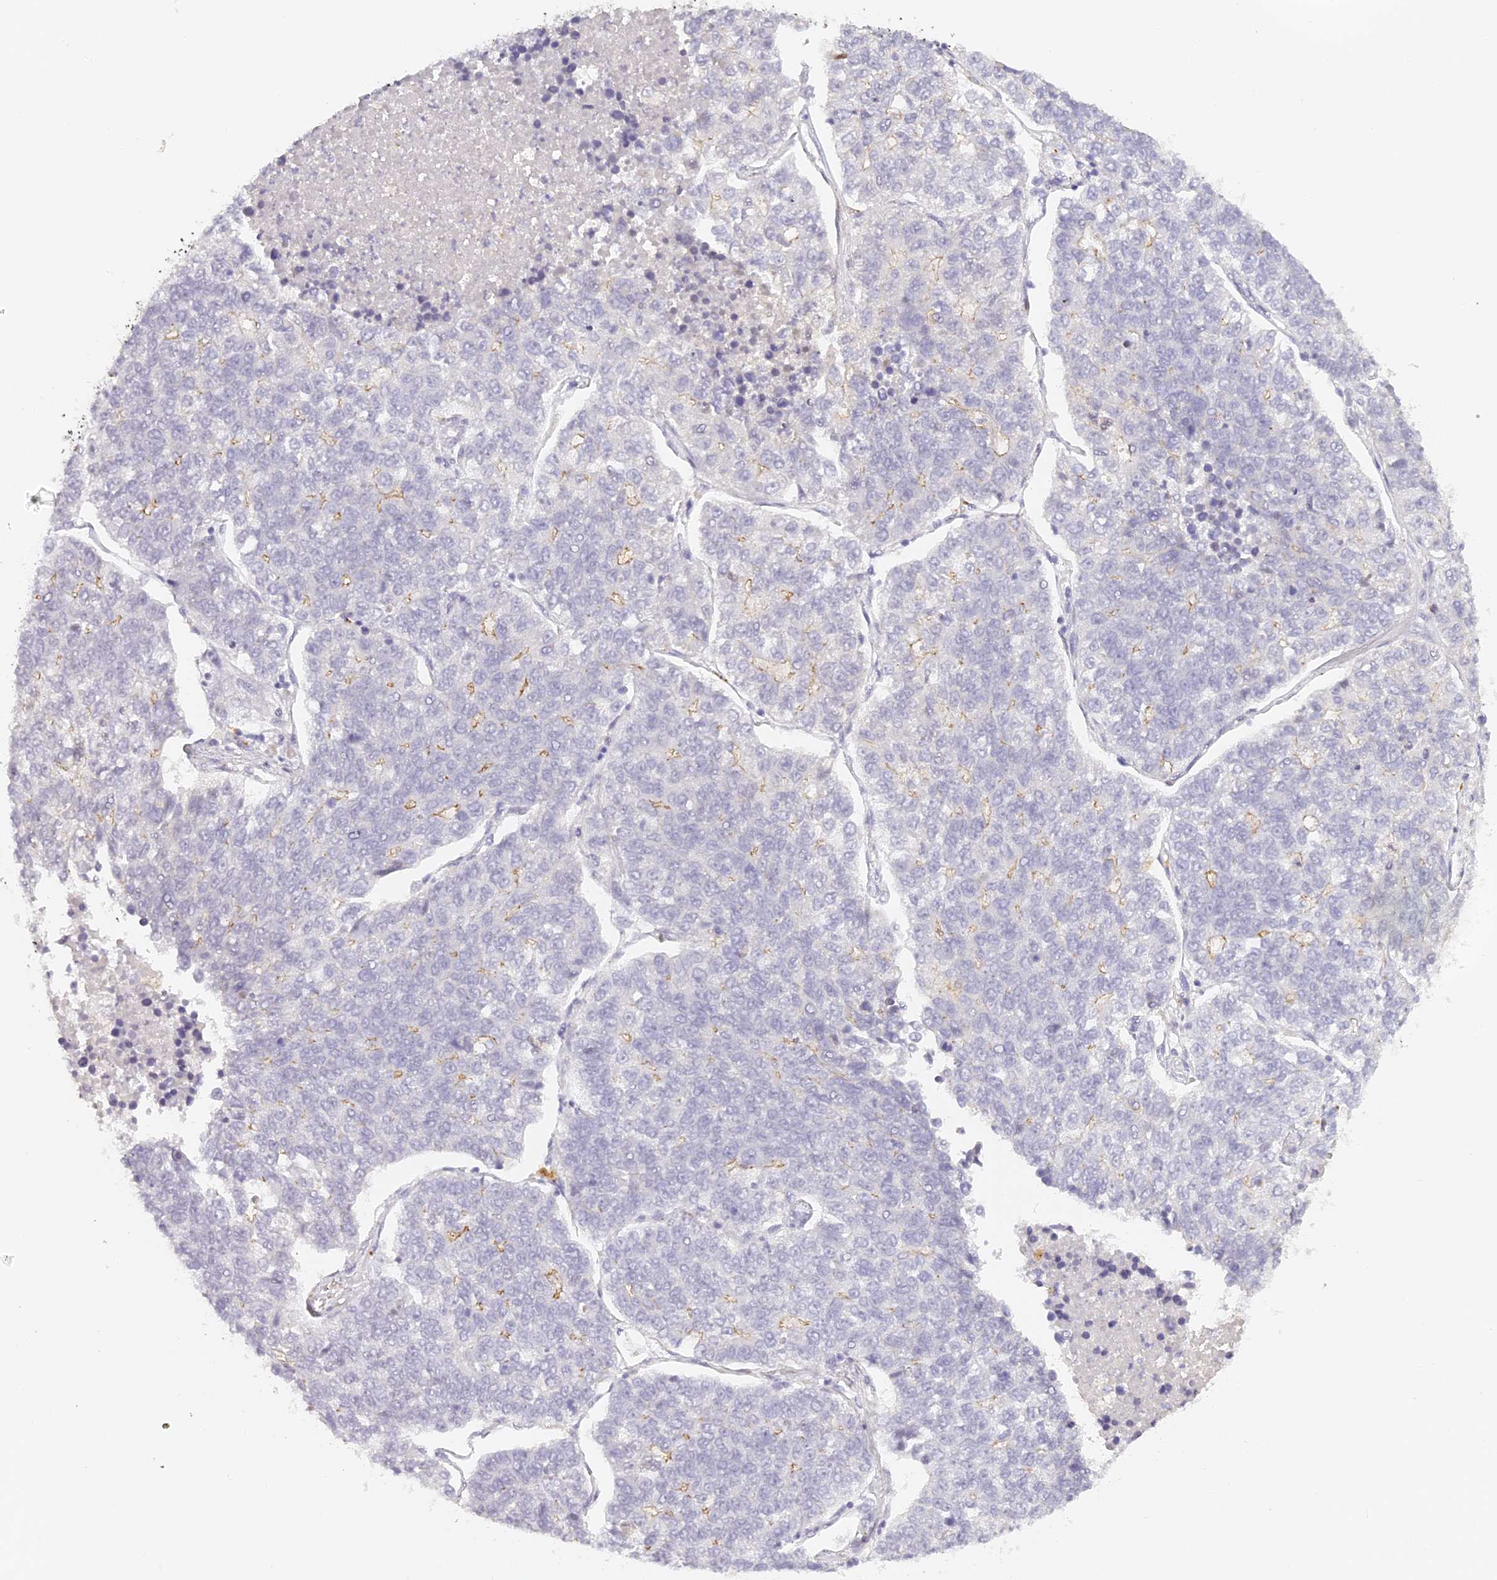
{"staining": {"intensity": "weak", "quantity": "<25%", "location": "cytoplasmic/membranous"}, "tissue": "lung cancer", "cell_type": "Tumor cells", "image_type": "cancer", "snomed": [{"axis": "morphology", "description": "Adenocarcinoma, NOS"}, {"axis": "topography", "description": "Lung"}], "caption": "The histopathology image demonstrates no staining of tumor cells in lung cancer.", "gene": "ELL3", "patient": {"sex": "male", "age": 49}}